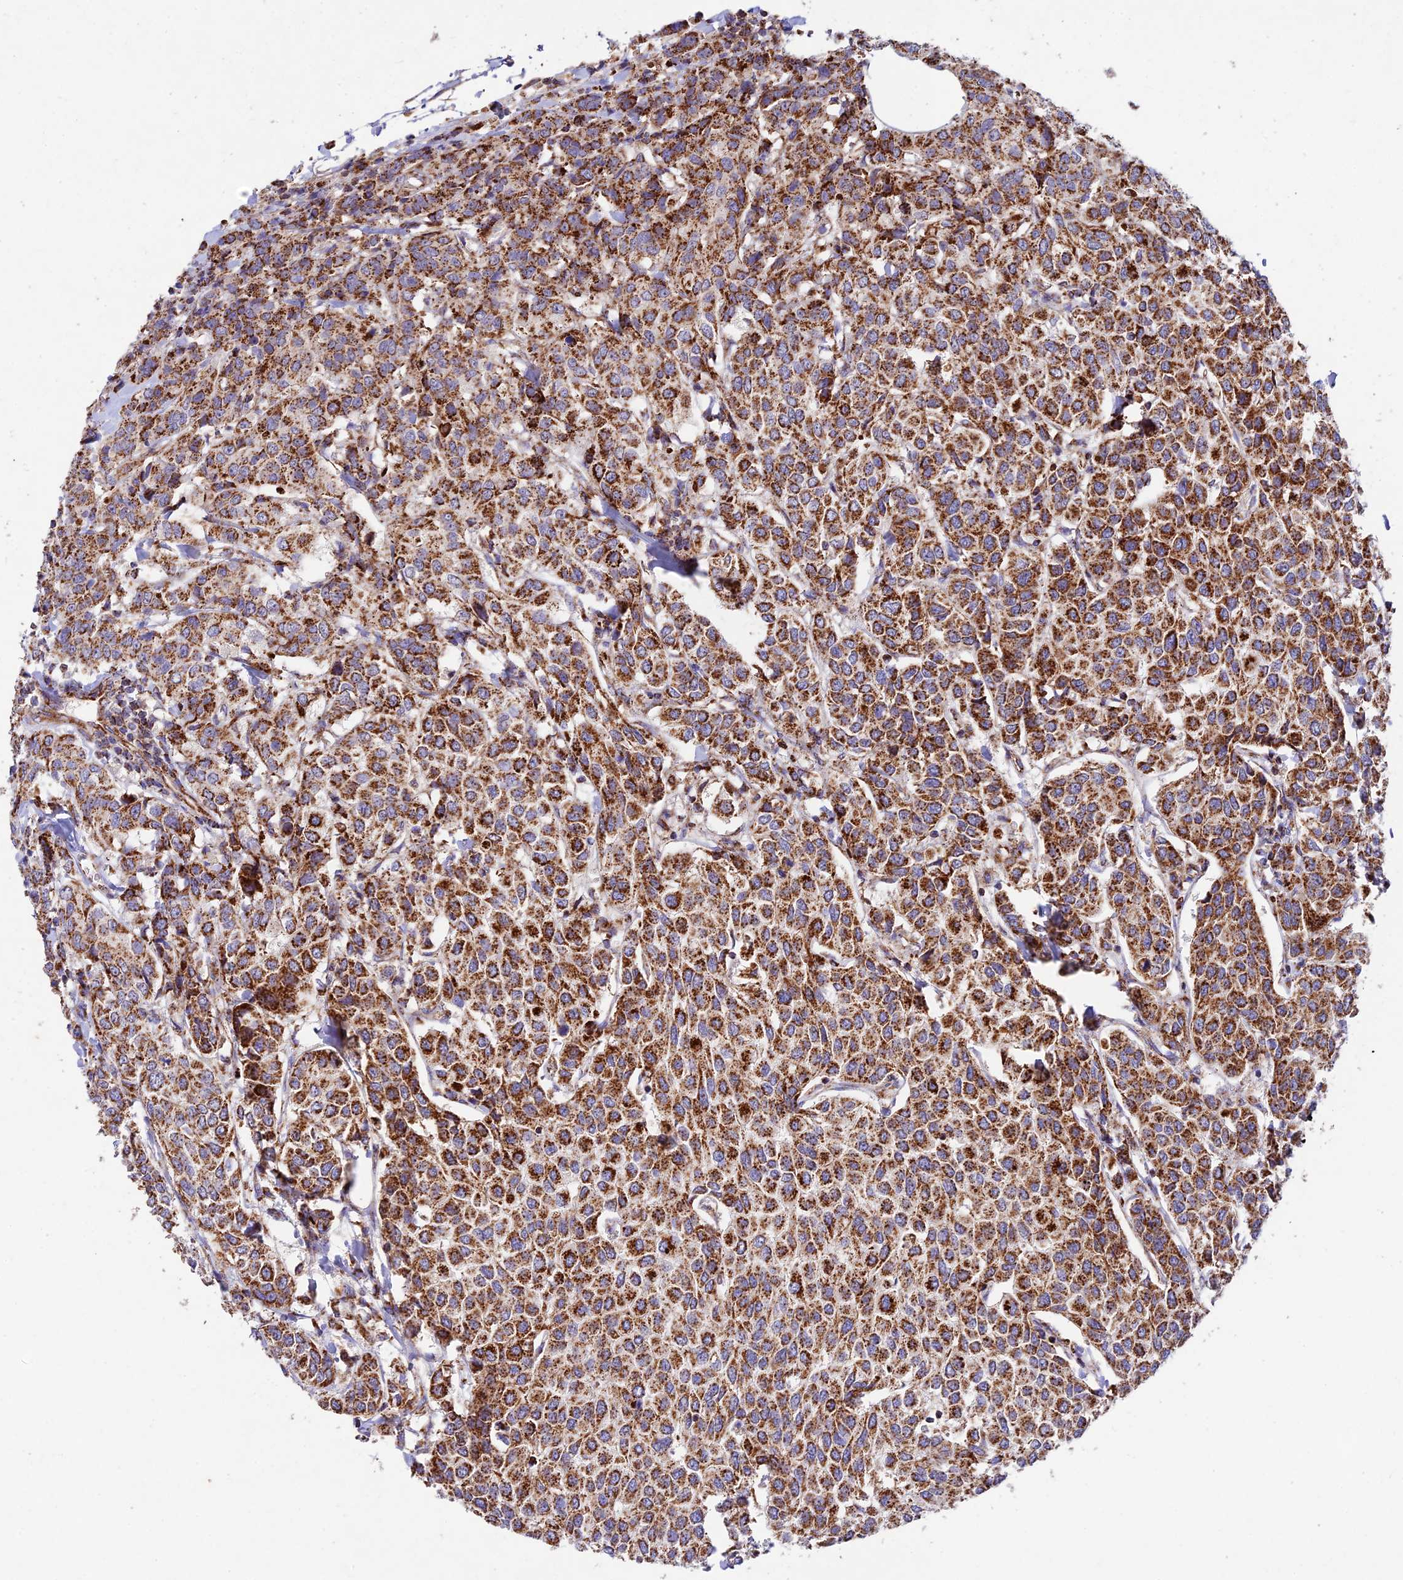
{"staining": {"intensity": "strong", "quantity": ">75%", "location": "cytoplasmic/membranous"}, "tissue": "breast cancer", "cell_type": "Tumor cells", "image_type": "cancer", "snomed": [{"axis": "morphology", "description": "Duct carcinoma"}, {"axis": "topography", "description": "Breast"}], "caption": "Immunohistochemistry (DAB) staining of breast cancer (invasive ductal carcinoma) reveals strong cytoplasmic/membranous protein positivity in approximately >75% of tumor cells. The staining was performed using DAB (3,3'-diaminobenzidine), with brown indicating positive protein expression. Nuclei are stained blue with hematoxylin.", "gene": "KHDC3L", "patient": {"sex": "female", "age": 55}}